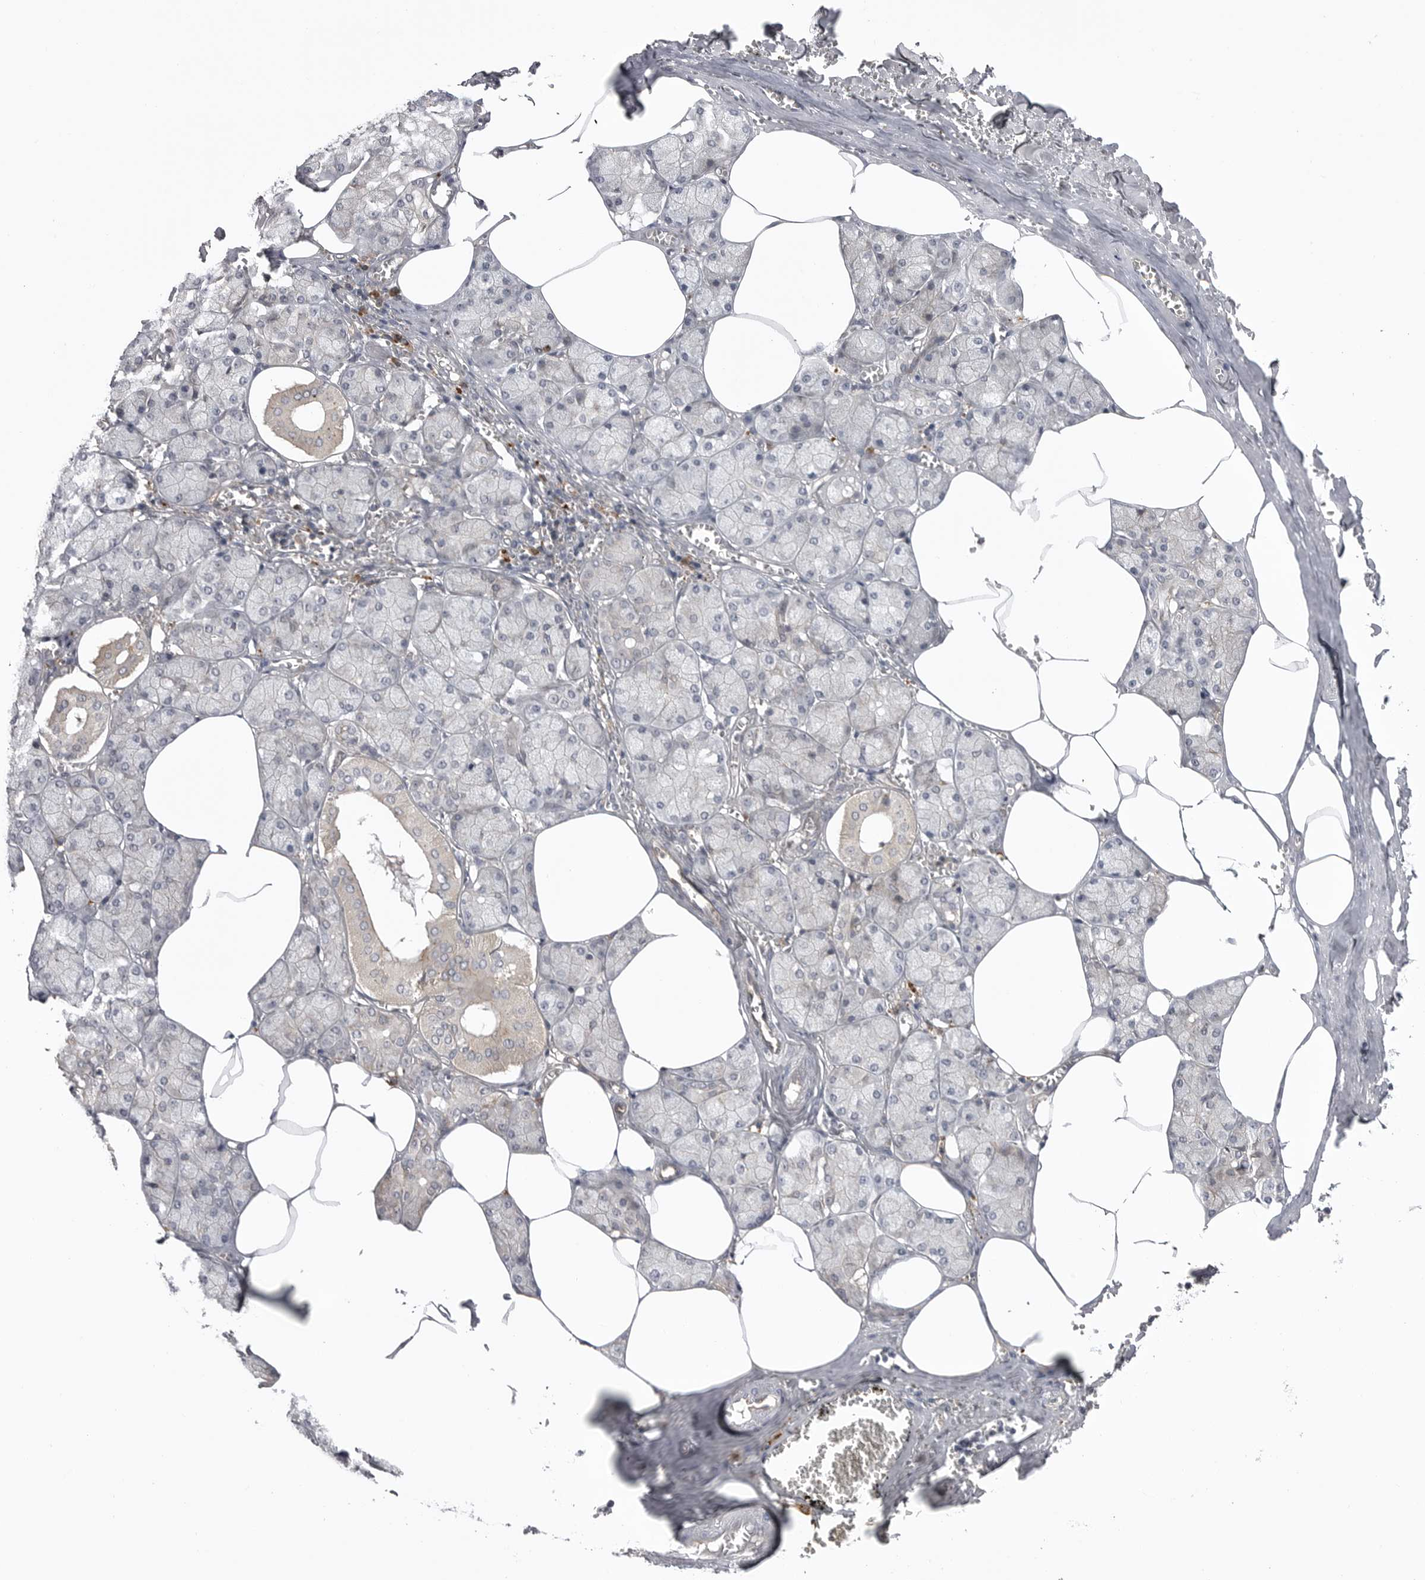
{"staining": {"intensity": "moderate", "quantity": "25%-75%", "location": "cytoplasmic/membranous"}, "tissue": "salivary gland", "cell_type": "Glandular cells", "image_type": "normal", "snomed": [{"axis": "morphology", "description": "Normal tissue, NOS"}, {"axis": "topography", "description": "Salivary gland"}], "caption": "High-power microscopy captured an immunohistochemistry histopathology image of normal salivary gland, revealing moderate cytoplasmic/membranous positivity in about 25%-75% of glandular cells.", "gene": "ARL5A", "patient": {"sex": "male", "age": 62}}